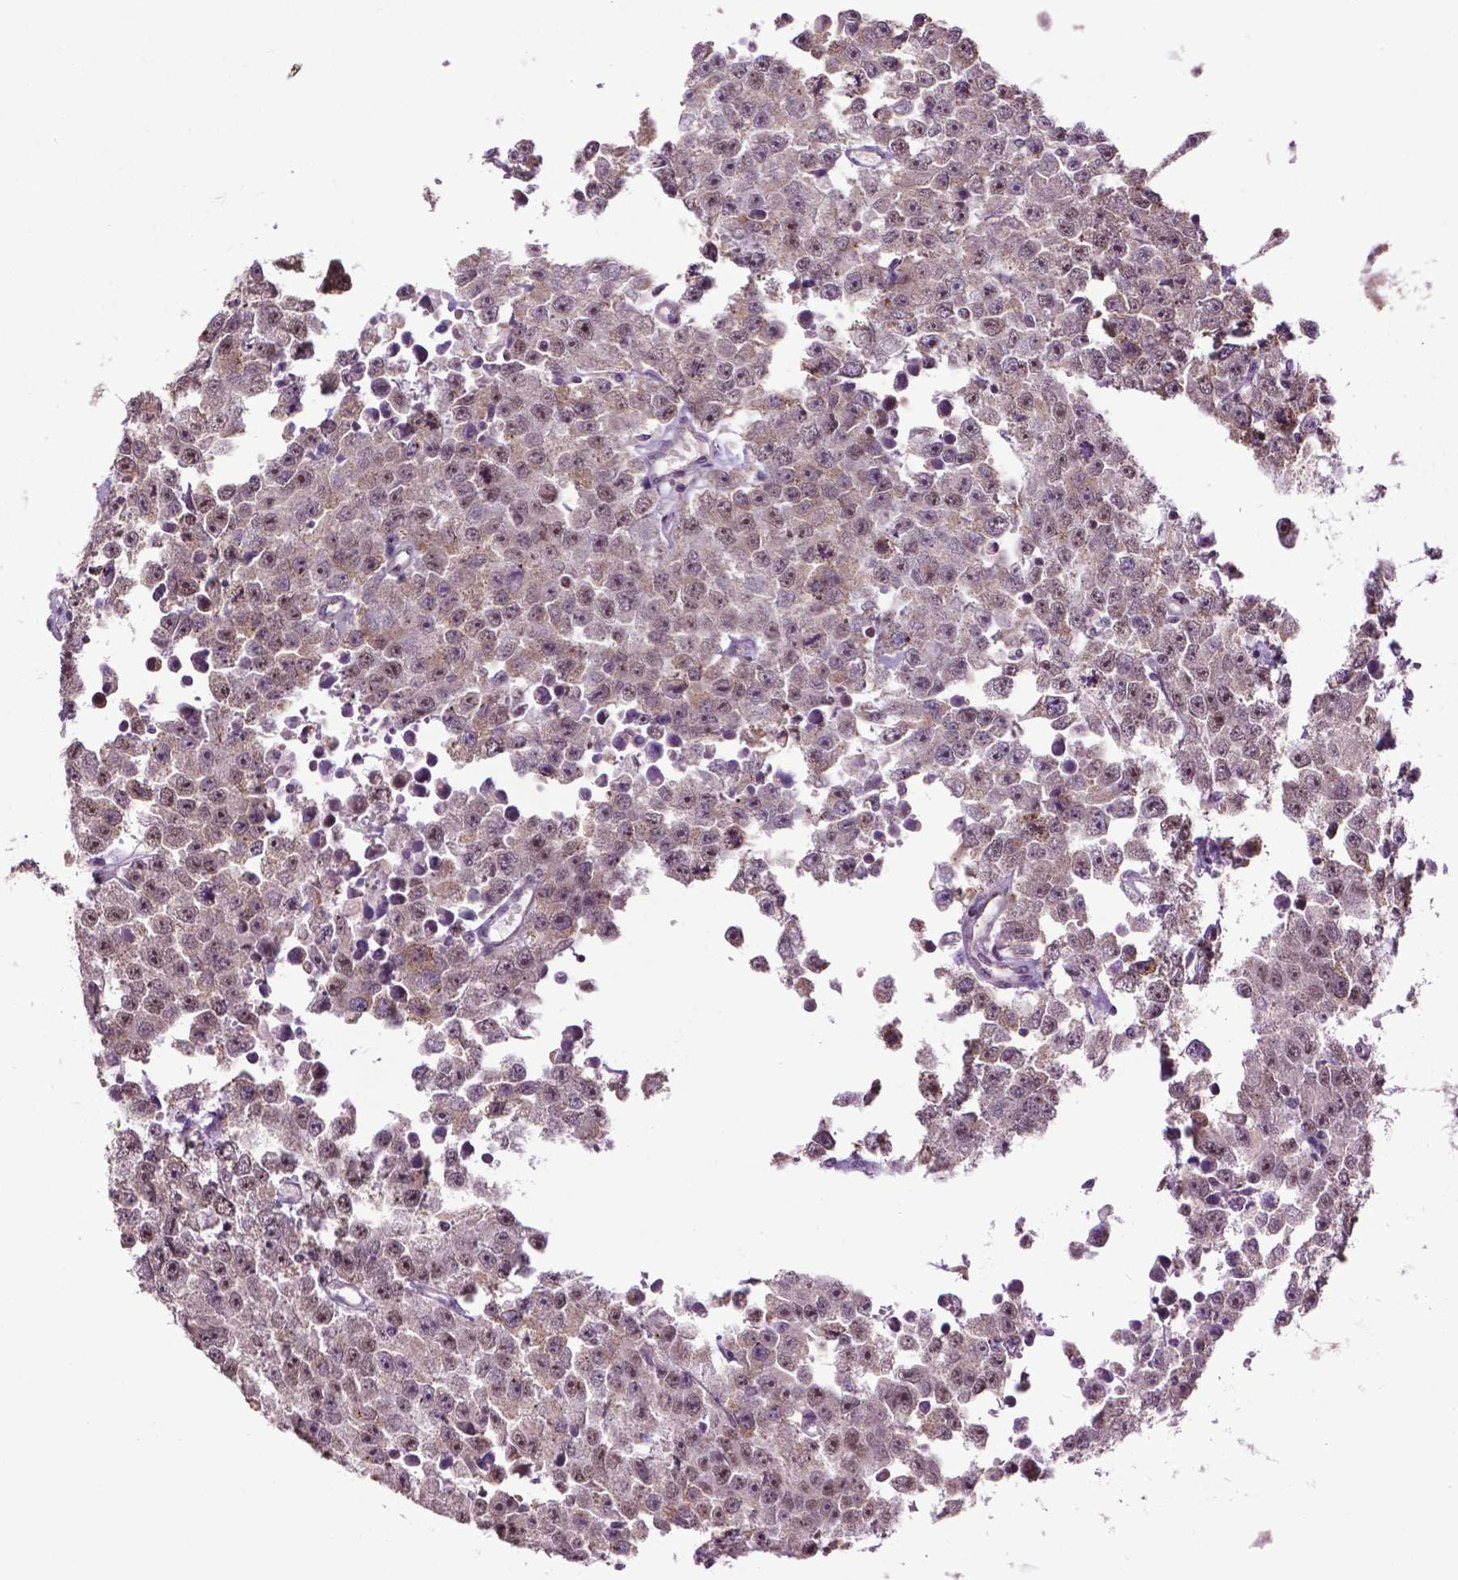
{"staining": {"intensity": "moderate", "quantity": "25%-75%", "location": "nuclear"}, "tissue": "testis cancer", "cell_type": "Tumor cells", "image_type": "cancer", "snomed": [{"axis": "morphology", "description": "Seminoma, NOS"}, {"axis": "topography", "description": "Testis"}], "caption": "Moderate nuclear positivity is appreciated in approximately 25%-75% of tumor cells in testis seminoma. Nuclei are stained in blue.", "gene": "EAF1", "patient": {"sex": "male", "age": 52}}